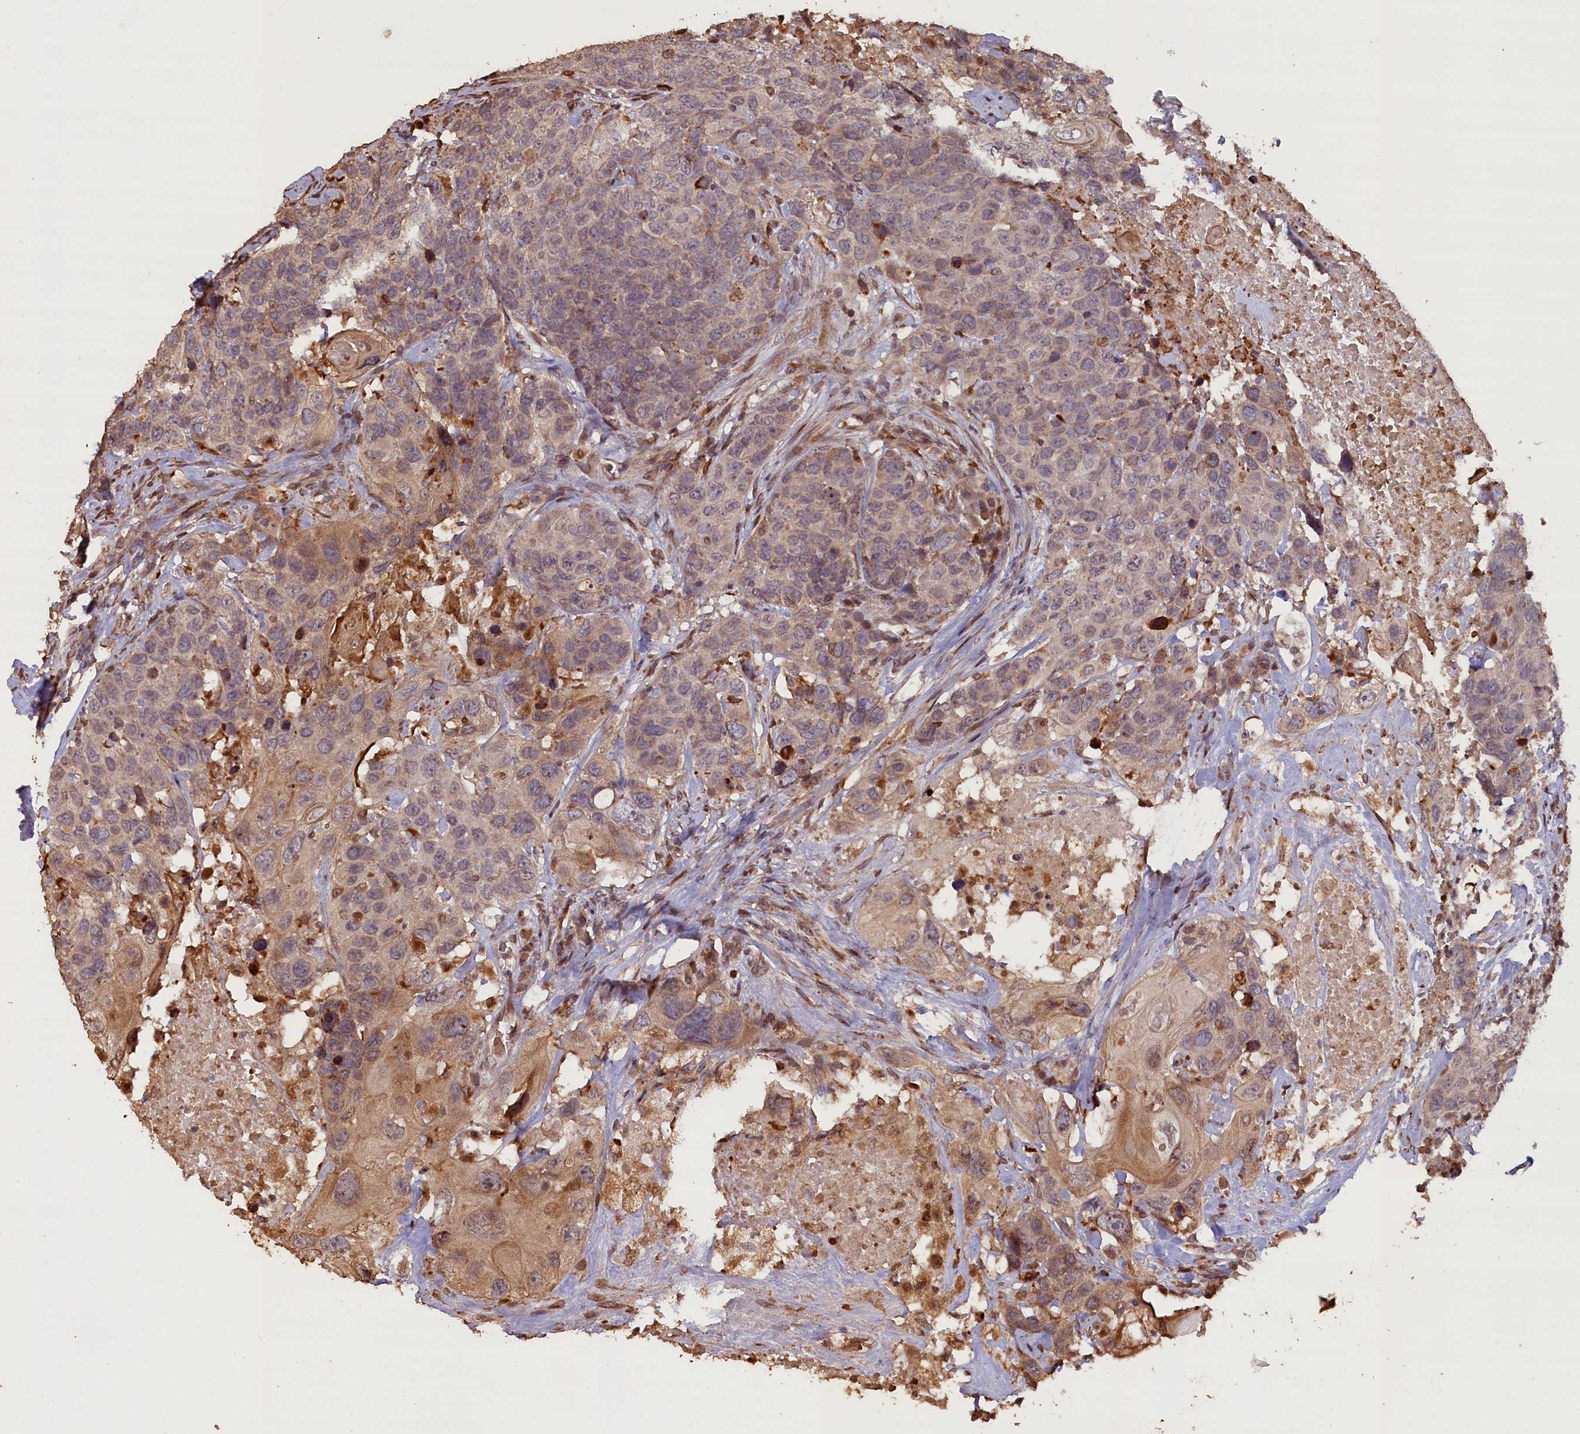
{"staining": {"intensity": "moderate", "quantity": "<25%", "location": "cytoplasmic/membranous"}, "tissue": "head and neck cancer", "cell_type": "Tumor cells", "image_type": "cancer", "snomed": [{"axis": "morphology", "description": "Squamous cell carcinoma, NOS"}, {"axis": "topography", "description": "Head-Neck"}], "caption": "Head and neck cancer was stained to show a protein in brown. There is low levels of moderate cytoplasmic/membranous expression in about <25% of tumor cells.", "gene": "SLC38A7", "patient": {"sex": "male", "age": 66}}